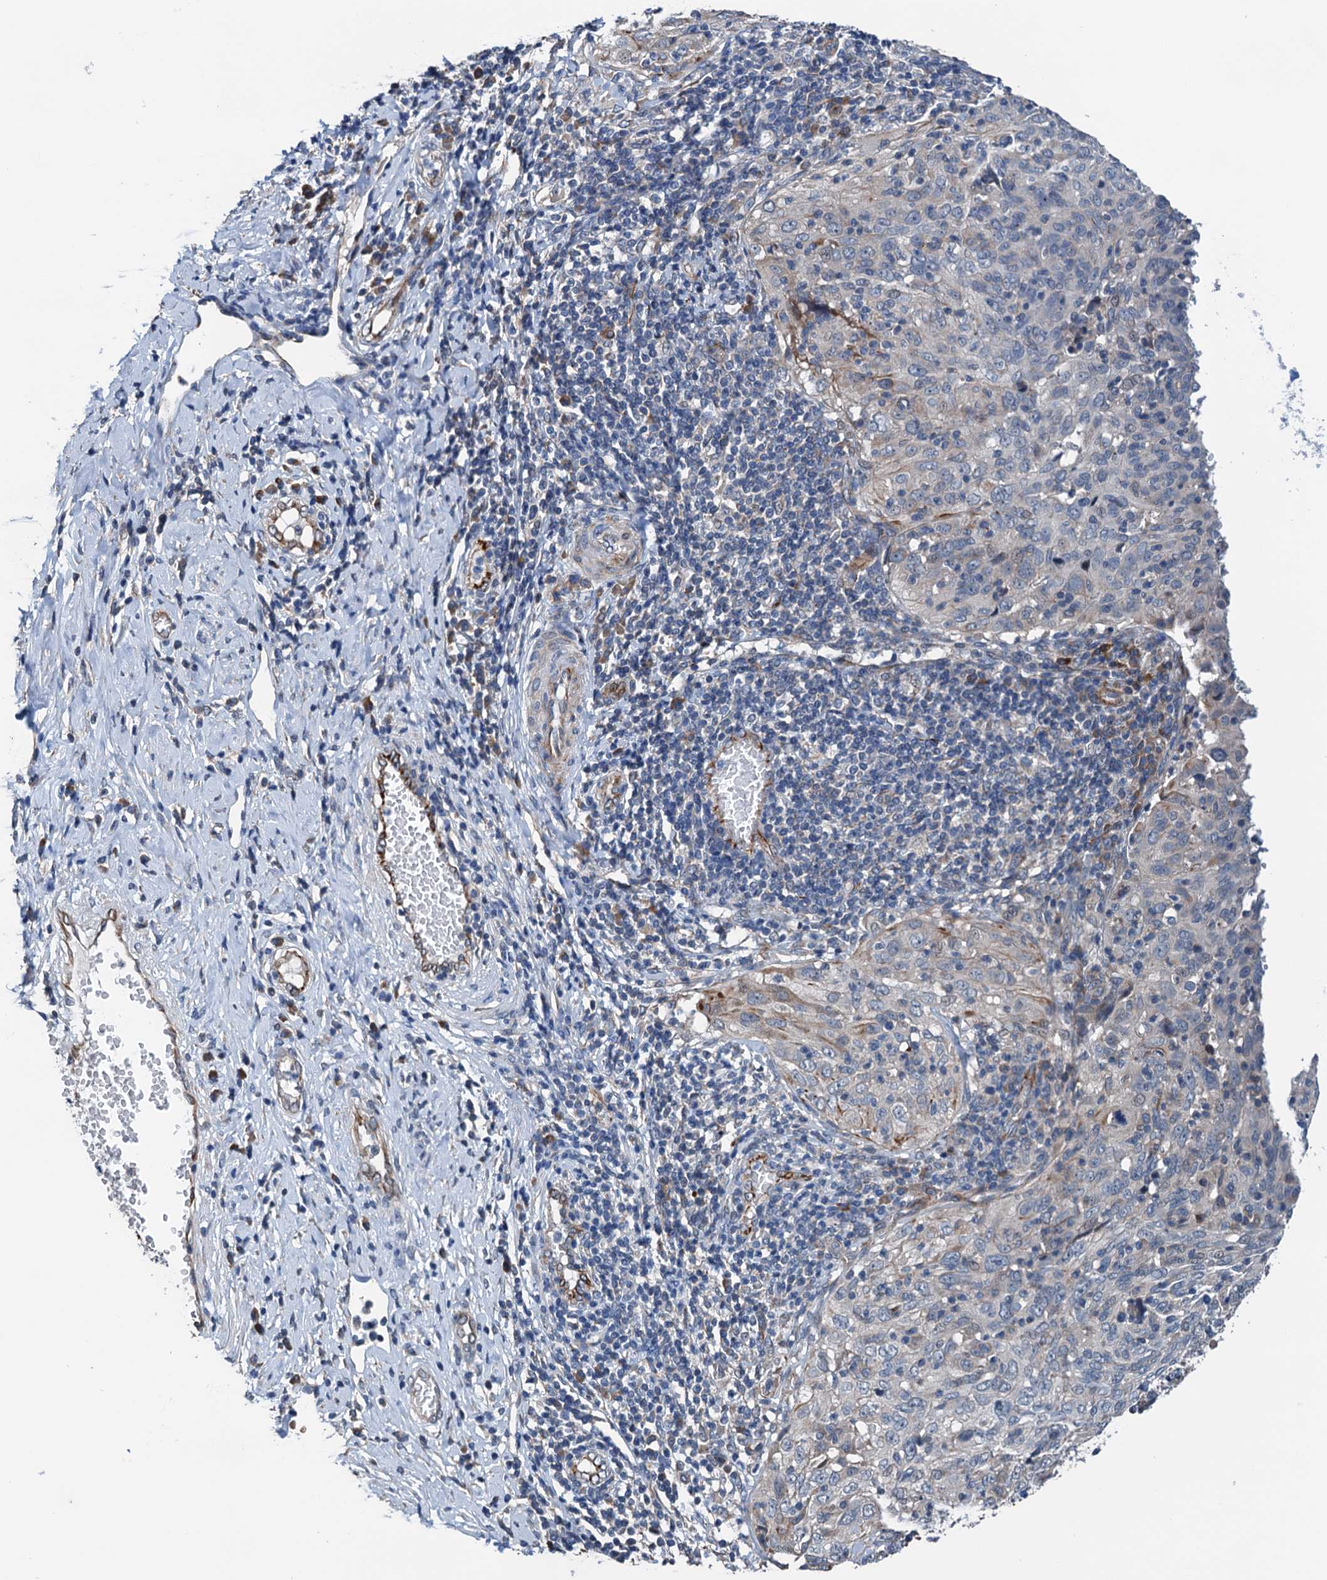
{"staining": {"intensity": "weak", "quantity": "<25%", "location": "cytoplasmic/membranous"}, "tissue": "cervical cancer", "cell_type": "Tumor cells", "image_type": "cancer", "snomed": [{"axis": "morphology", "description": "Squamous cell carcinoma, NOS"}, {"axis": "topography", "description": "Cervix"}], "caption": "This is a photomicrograph of IHC staining of cervical squamous cell carcinoma, which shows no staining in tumor cells.", "gene": "ELAC1", "patient": {"sex": "female", "age": 31}}